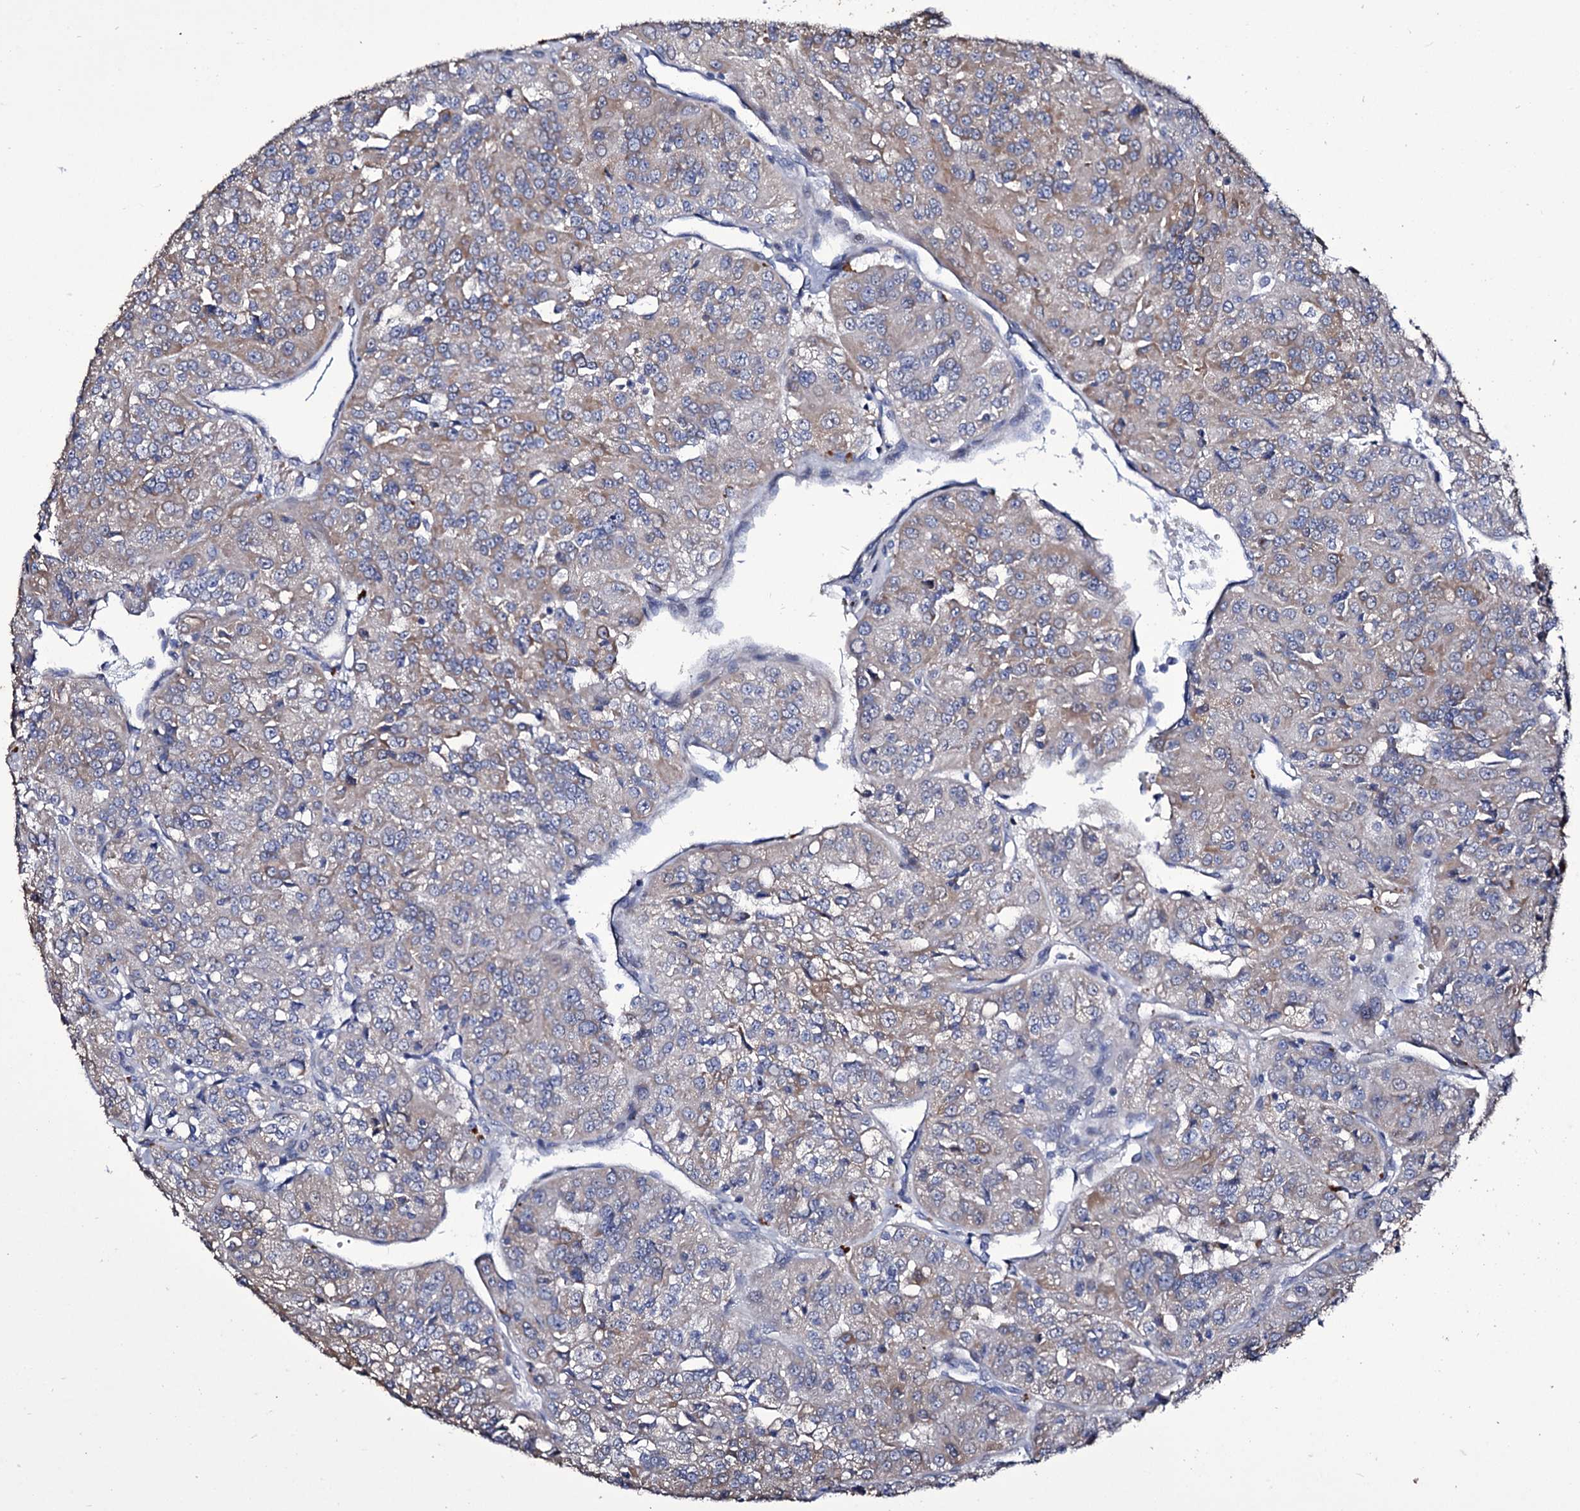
{"staining": {"intensity": "moderate", "quantity": "<25%", "location": "cytoplasmic/membranous"}, "tissue": "renal cancer", "cell_type": "Tumor cells", "image_type": "cancer", "snomed": [{"axis": "morphology", "description": "Adenocarcinoma, NOS"}, {"axis": "topography", "description": "Kidney"}], "caption": "An immunohistochemistry photomicrograph of tumor tissue is shown. Protein staining in brown highlights moderate cytoplasmic/membranous positivity in renal cancer within tumor cells. The protein of interest is stained brown, and the nuclei are stained in blue (DAB (3,3'-diaminobenzidine) IHC with brightfield microscopy, high magnification).", "gene": "TUBGCP5", "patient": {"sex": "female", "age": 63}}